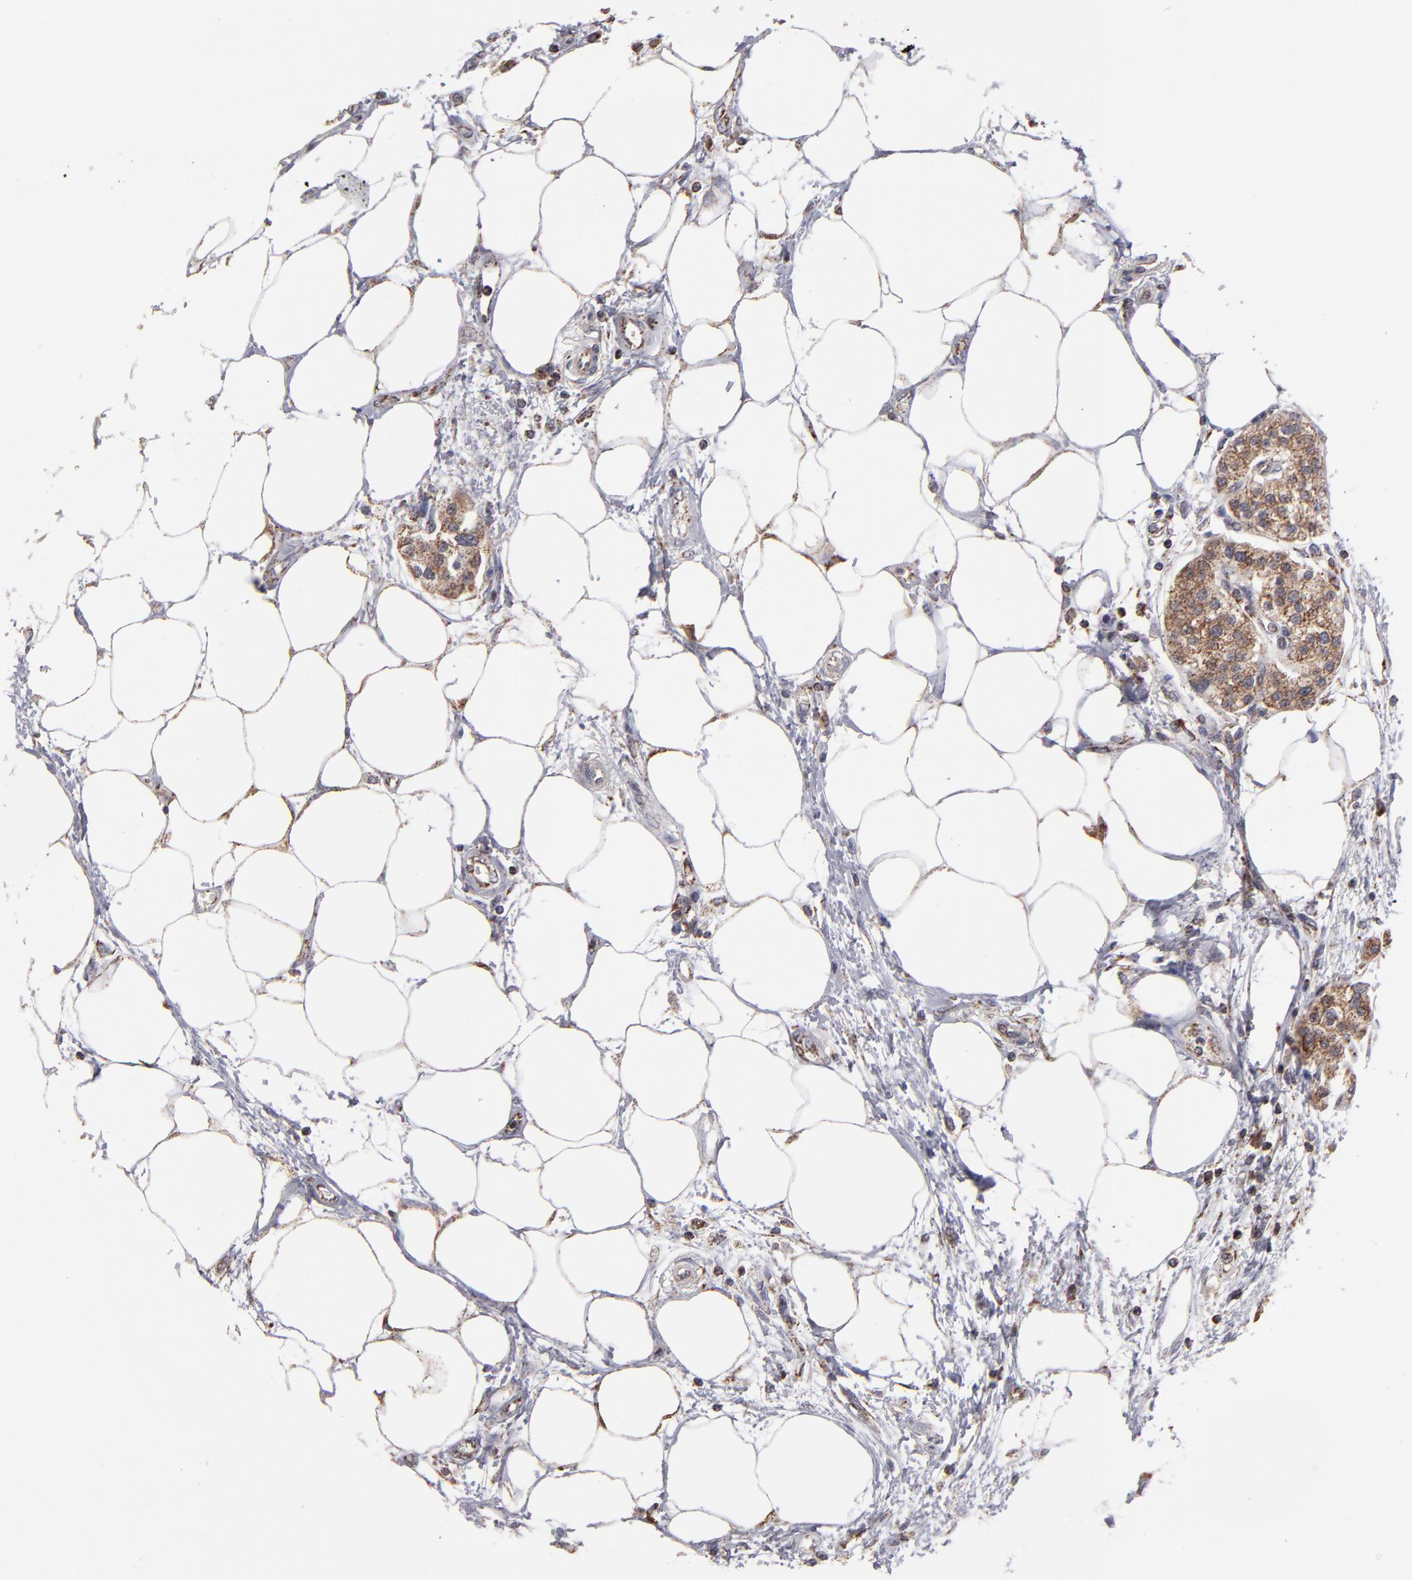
{"staining": {"intensity": "weak", "quantity": ">75%", "location": "cytoplasmic/membranous"}, "tissue": "pancreas", "cell_type": "Exocrine glandular cells", "image_type": "normal", "snomed": [{"axis": "morphology", "description": "Normal tissue, NOS"}, {"axis": "topography", "description": "Pancreas"}, {"axis": "topography", "description": "Duodenum"}], "caption": "Normal pancreas was stained to show a protein in brown. There is low levels of weak cytoplasmic/membranous staining in approximately >75% of exocrine glandular cells. (Stains: DAB (3,3'-diaminobenzidine) in brown, nuclei in blue, Microscopy: brightfield microscopy at high magnification).", "gene": "SLC15A1", "patient": {"sex": "male", "age": 79}}